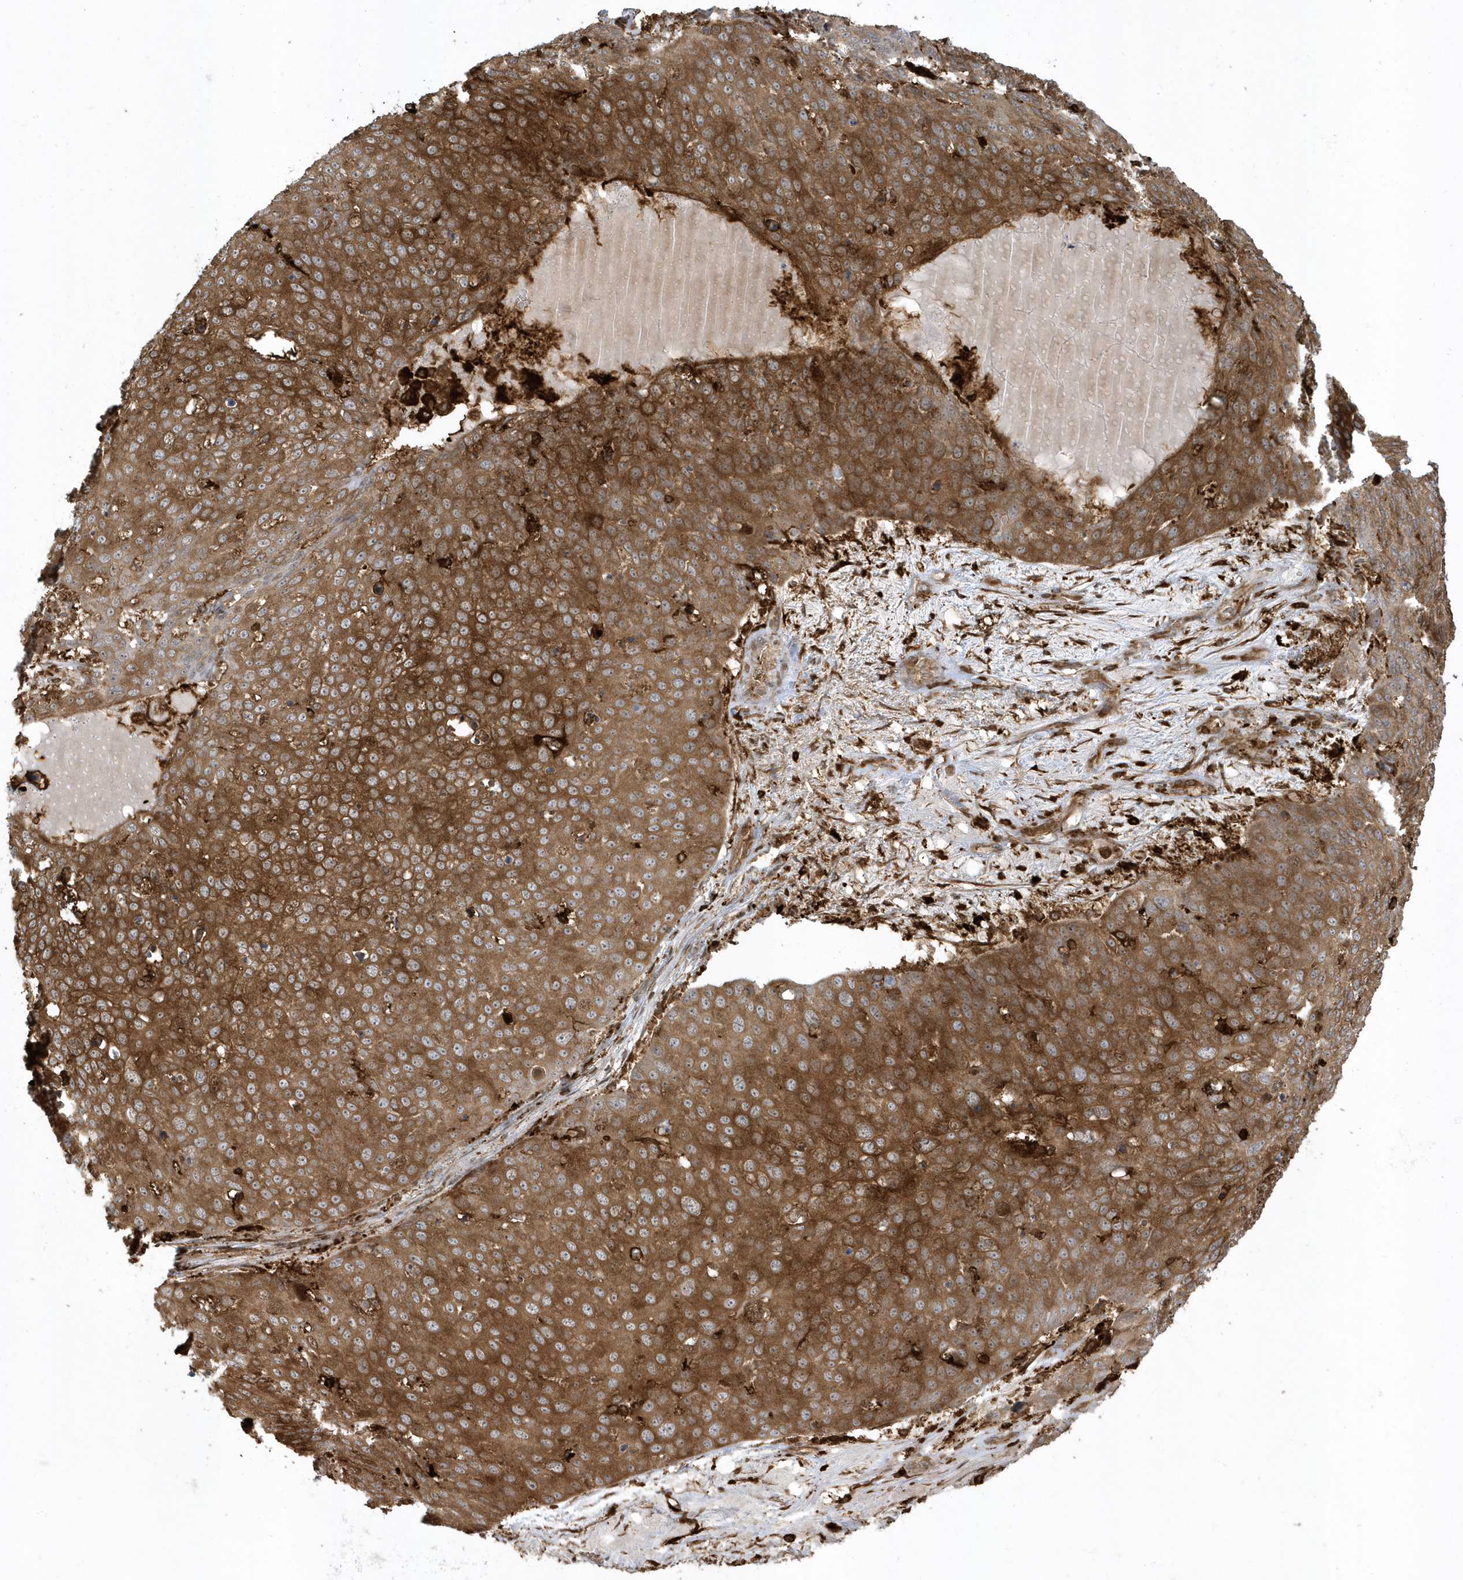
{"staining": {"intensity": "strong", "quantity": ">75%", "location": "cytoplasmic/membranous"}, "tissue": "skin cancer", "cell_type": "Tumor cells", "image_type": "cancer", "snomed": [{"axis": "morphology", "description": "Squamous cell carcinoma, NOS"}, {"axis": "topography", "description": "Skin"}], "caption": "Skin cancer (squamous cell carcinoma) stained with immunohistochemistry shows strong cytoplasmic/membranous expression in approximately >75% of tumor cells.", "gene": "CLCN6", "patient": {"sex": "male", "age": 71}}